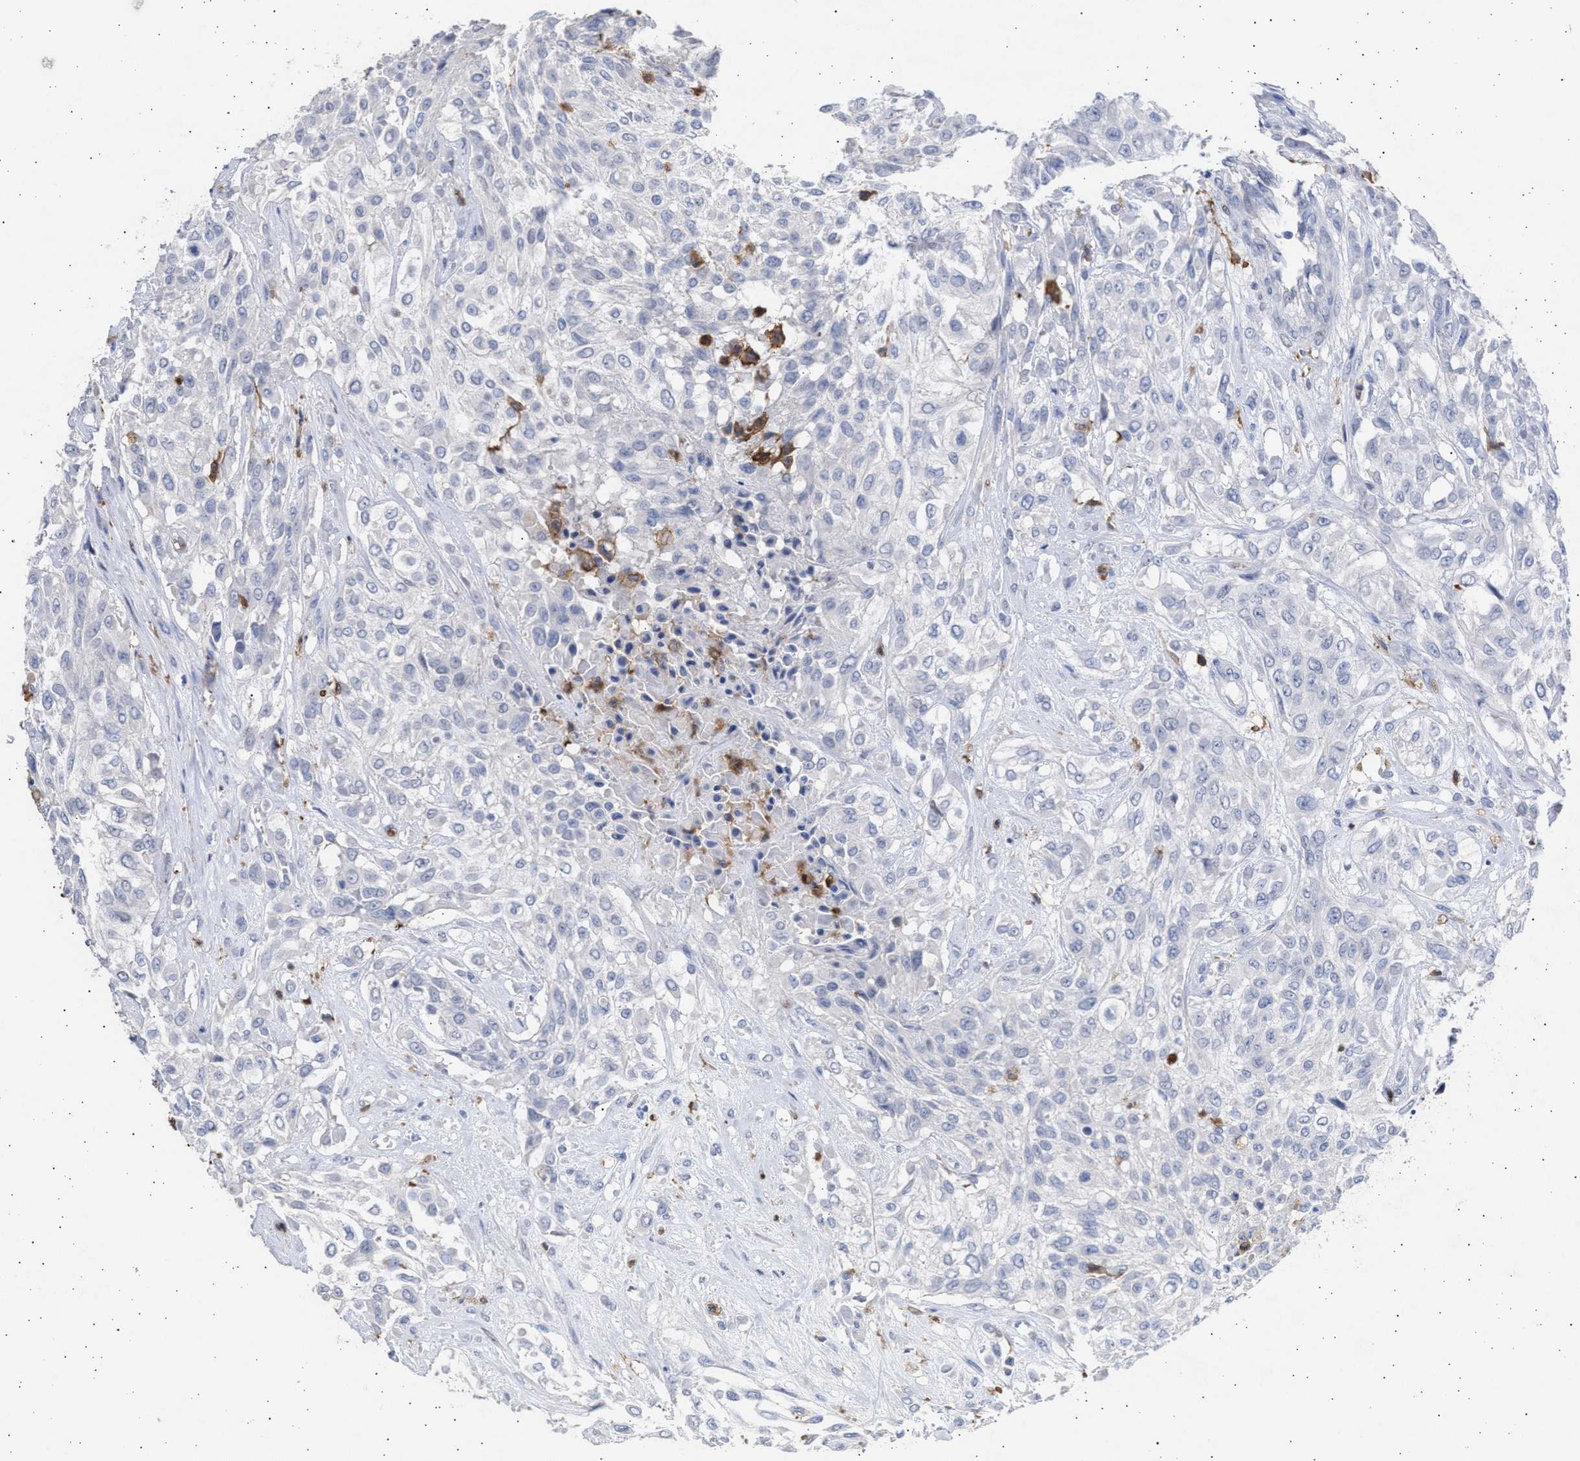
{"staining": {"intensity": "negative", "quantity": "none", "location": "none"}, "tissue": "urothelial cancer", "cell_type": "Tumor cells", "image_type": "cancer", "snomed": [{"axis": "morphology", "description": "Urothelial carcinoma, High grade"}, {"axis": "topography", "description": "Urinary bladder"}], "caption": "DAB (3,3'-diaminobenzidine) immunohistochemical staining of high-grade urothelial carcinoma reveals no significant staining in tumor cells.", "gene": "FCER1A", "patient": {"sex": "male", "age": 57}}